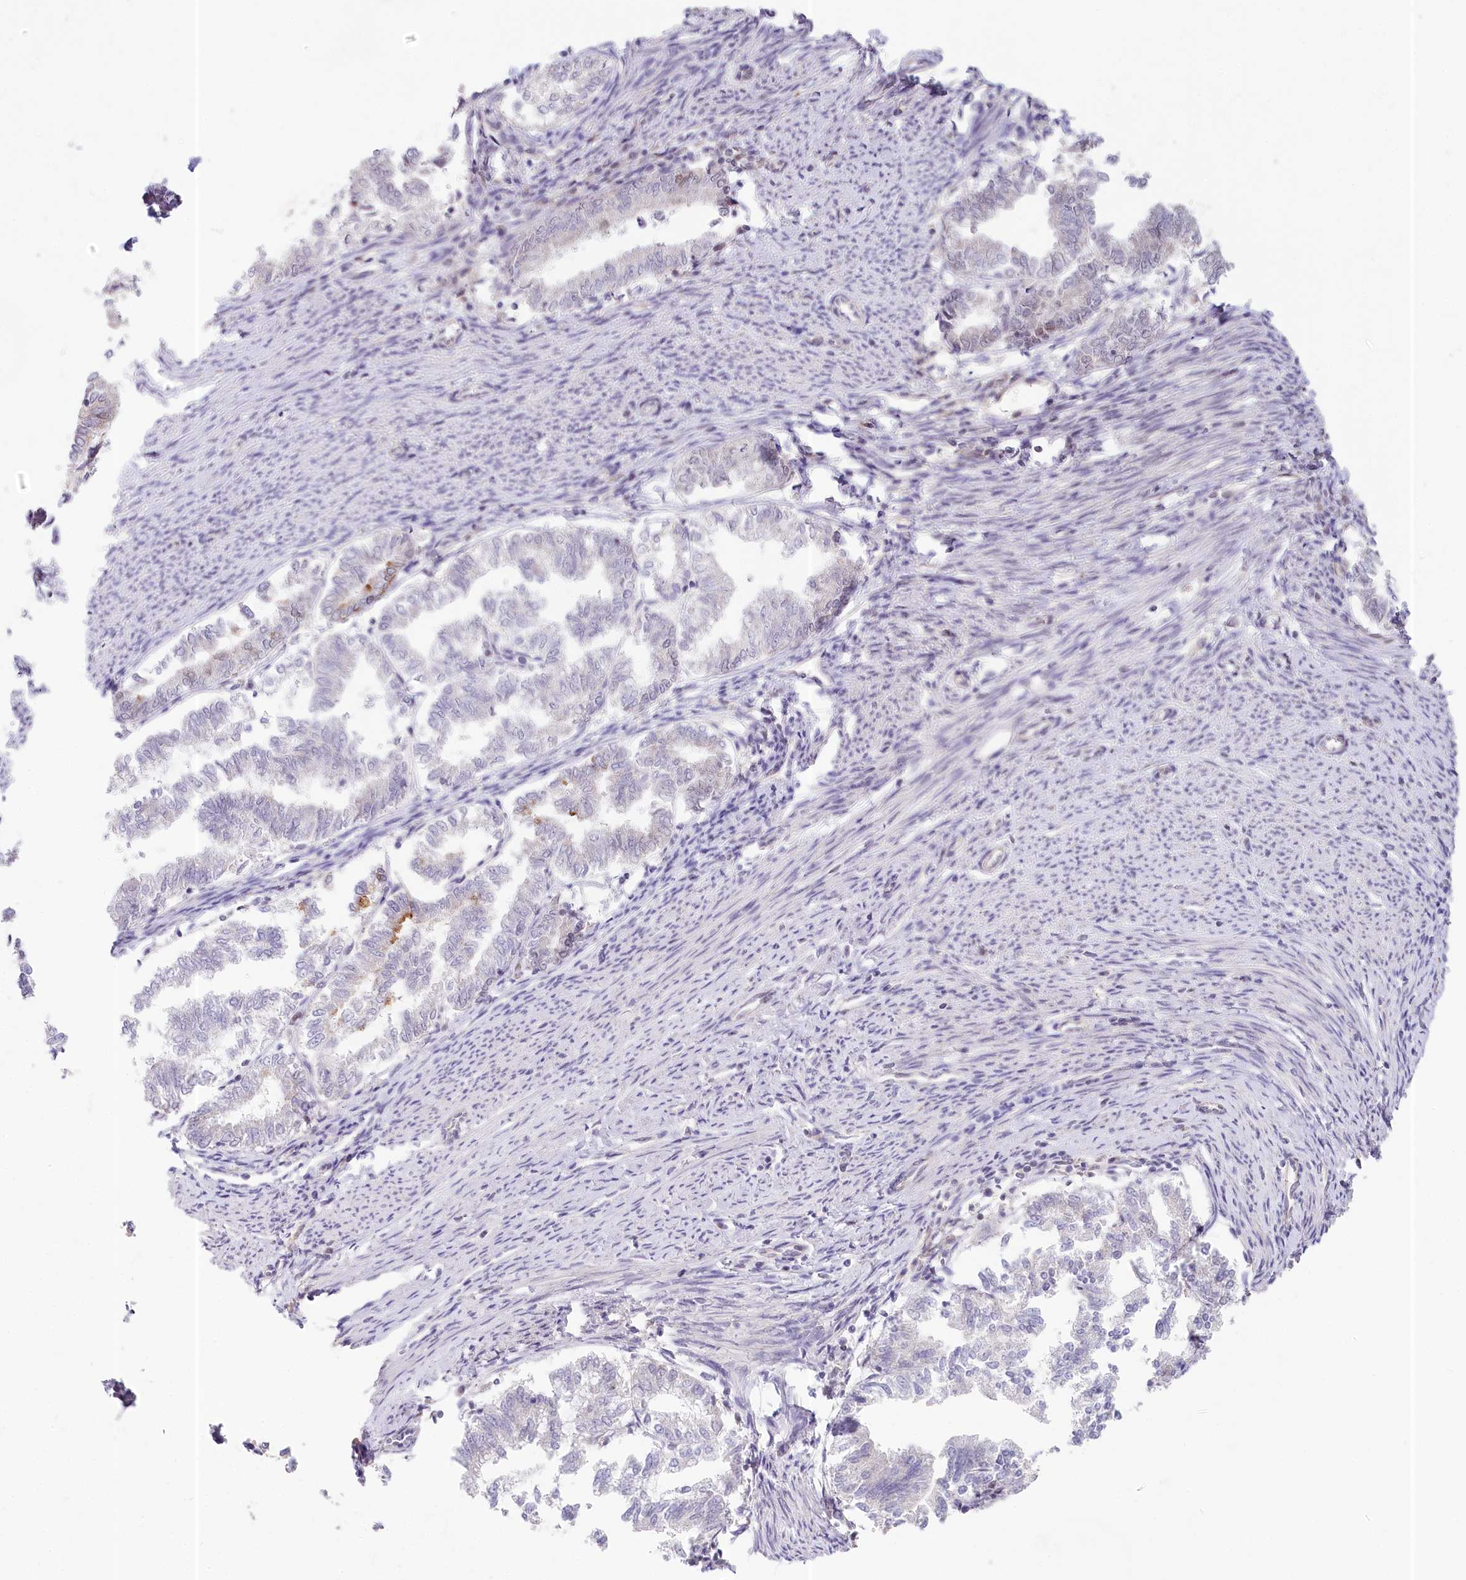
{"staining": {"intensity": "moderate", "quantity": "<25%", "location": "cytoplasmic/membranous"}, "tissue": "endometrial cancer", "cell_type": "Tumor cells", "image_type": "cancer", "snomed": [{"axis": "morphology", "description": "Adenocarcinoma, NOS"}, {"axis": "topography", "description": "Endometrium"}], "caption": "Immunohistochemical staining of endometrial adenocarcinoma demonstrates low levels of moderate cytoplasmic/membranous expression in about <25% of tumor cells.", "gene": "AMTN", "patient": {"sex": "female", "age": 79}}